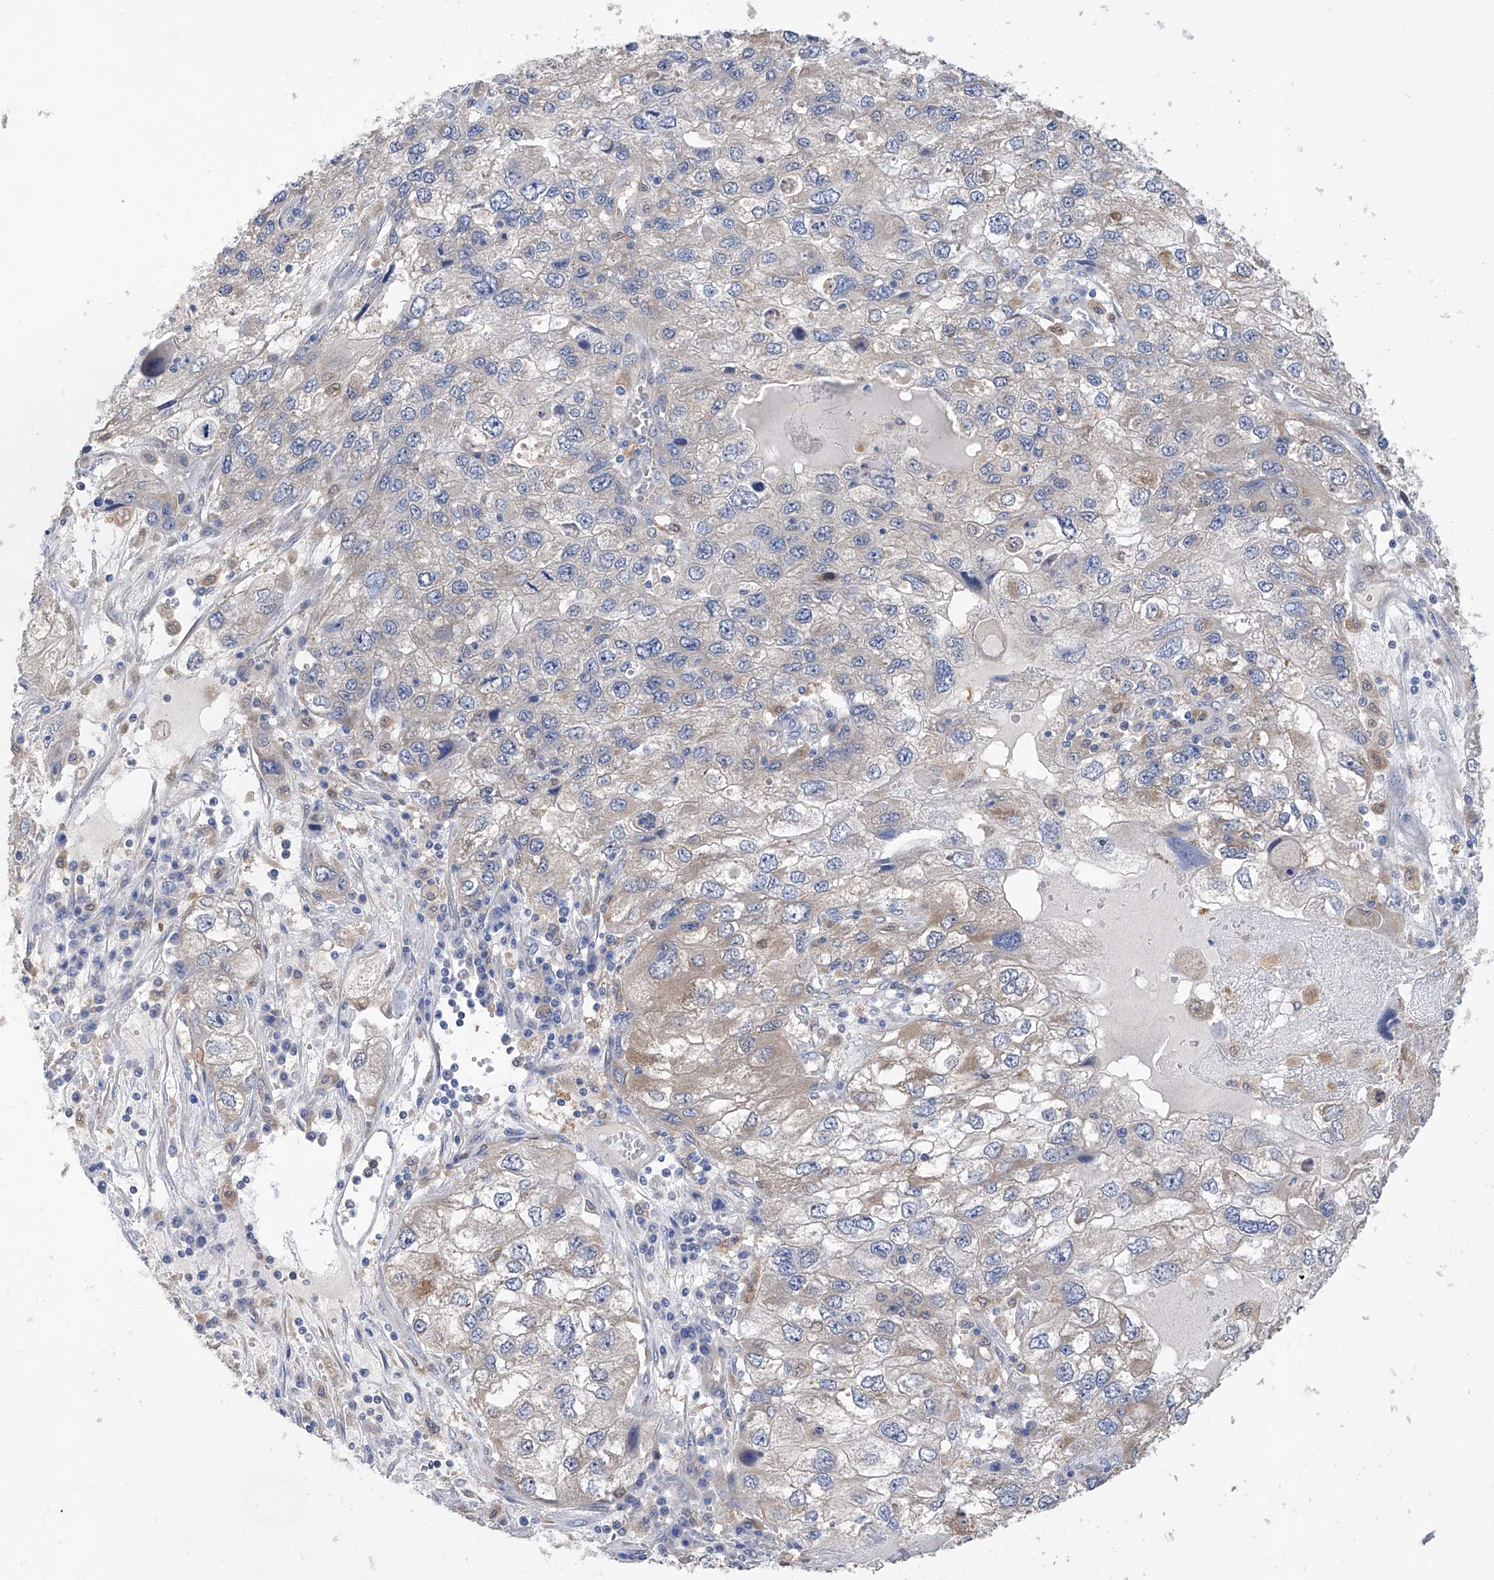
{"staining": {"intensity": "weak", "quantity": "<25%", "location": "cytoplasmic/membranous"}, "tissue": "endometrial cancer", "cell_type": "Tumor cells", "image_type": "cancer", "snomed": [{"axis": "morphology", "description": "Adenocarcinoma, NOS"}, {"axis": "topography", "description": "Endometrium"}], "caption": "Human adenocarcinoma (endometrial) stained for a protein using IHC displays no positivity in tumor cells.", "gene": "SPATA20", "patient": {"sex": "female", "age": 49}}